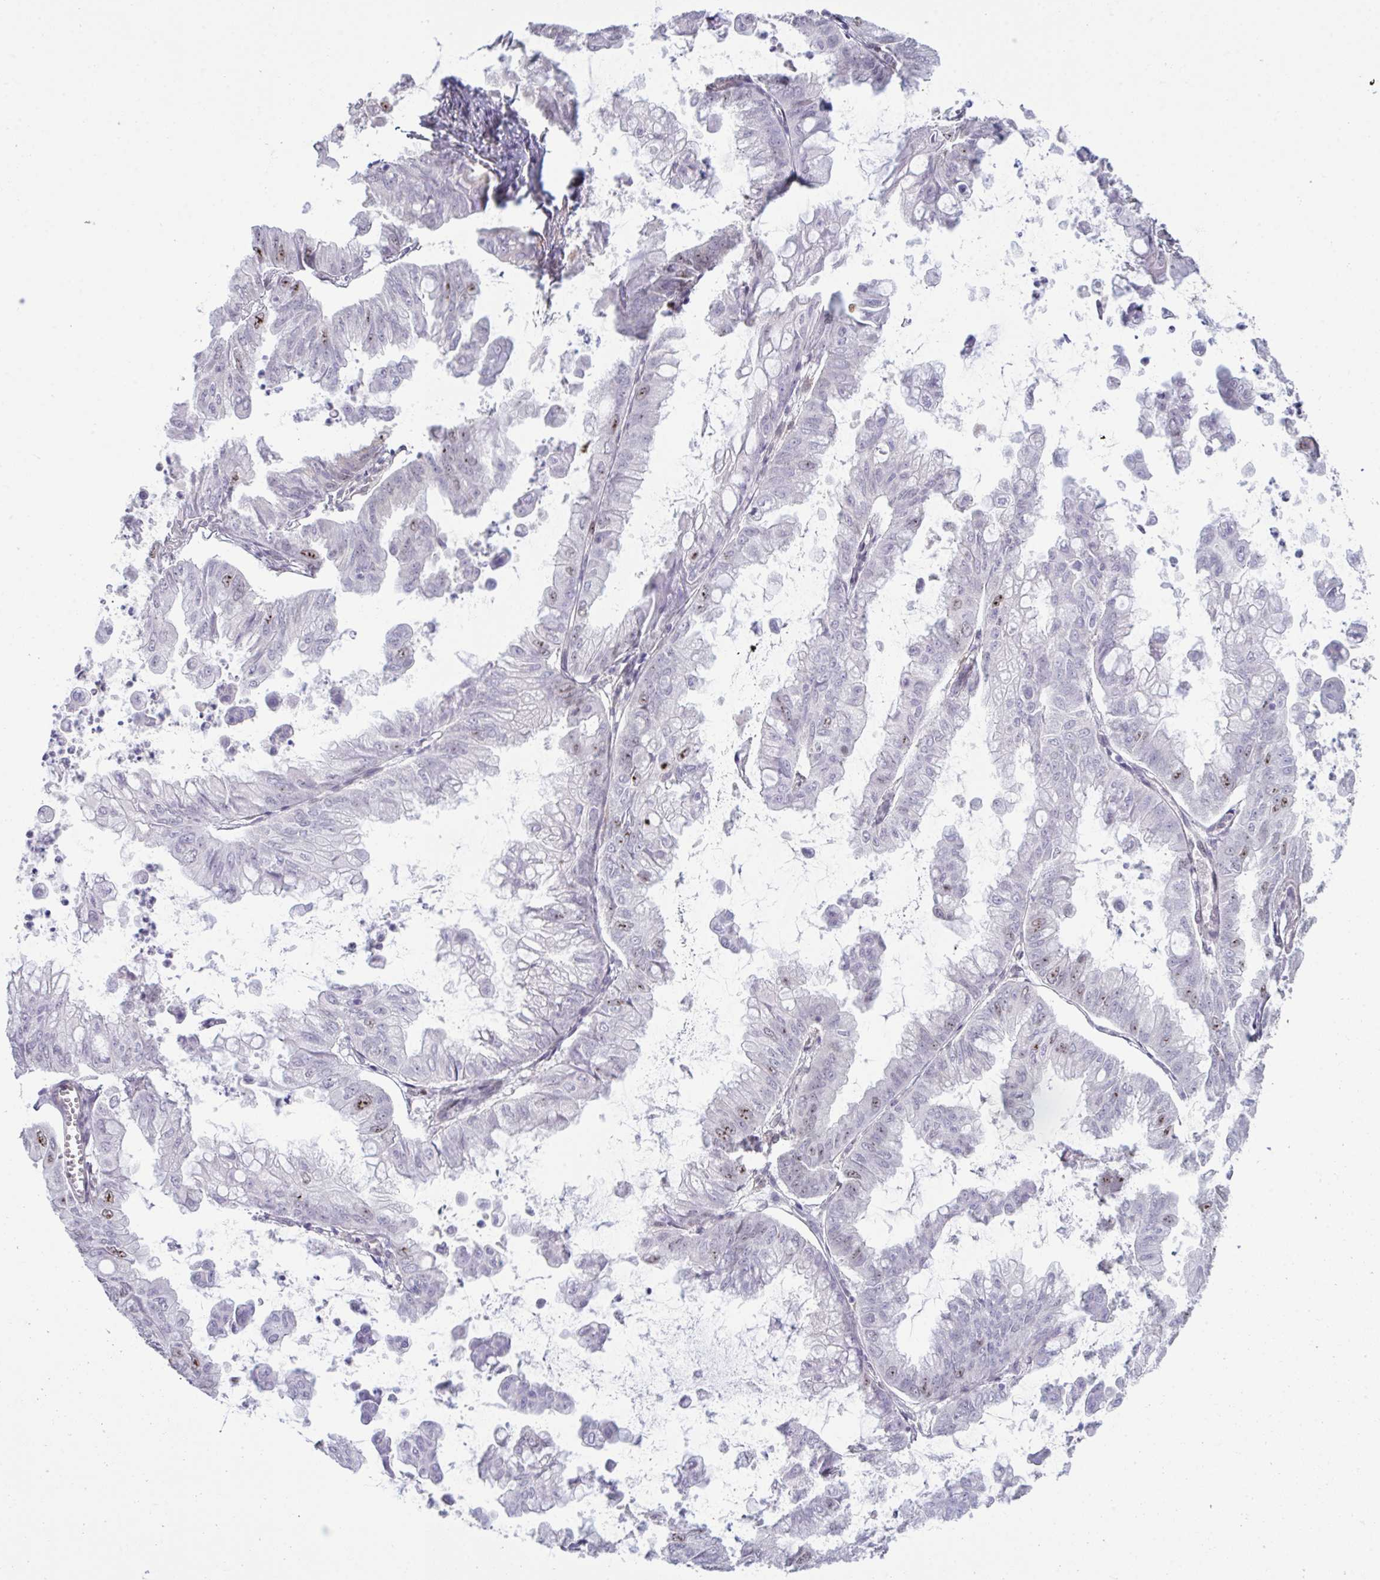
{"staining": {"intensity": "weak", "quantity": "<25%", "location": "nuclear"}, "tissue": "stomach cancer", "cell_type": "Tumor cells", "image_type": "cancer", "snomed": [{"axis": "morphology", "description": "Adenocarcinoma, NOS"}, {"axis": "topography", "description": "Stomach, upper"}], "caption": "Immunohistochemical staining of adenocarcinoma (stomach) displays no significant staining in tumor cells. (DAB immunohistochemistry (IHC), high magnification).", "gene": "SETD7", "patient": {"sex": "male", "age": 80}}